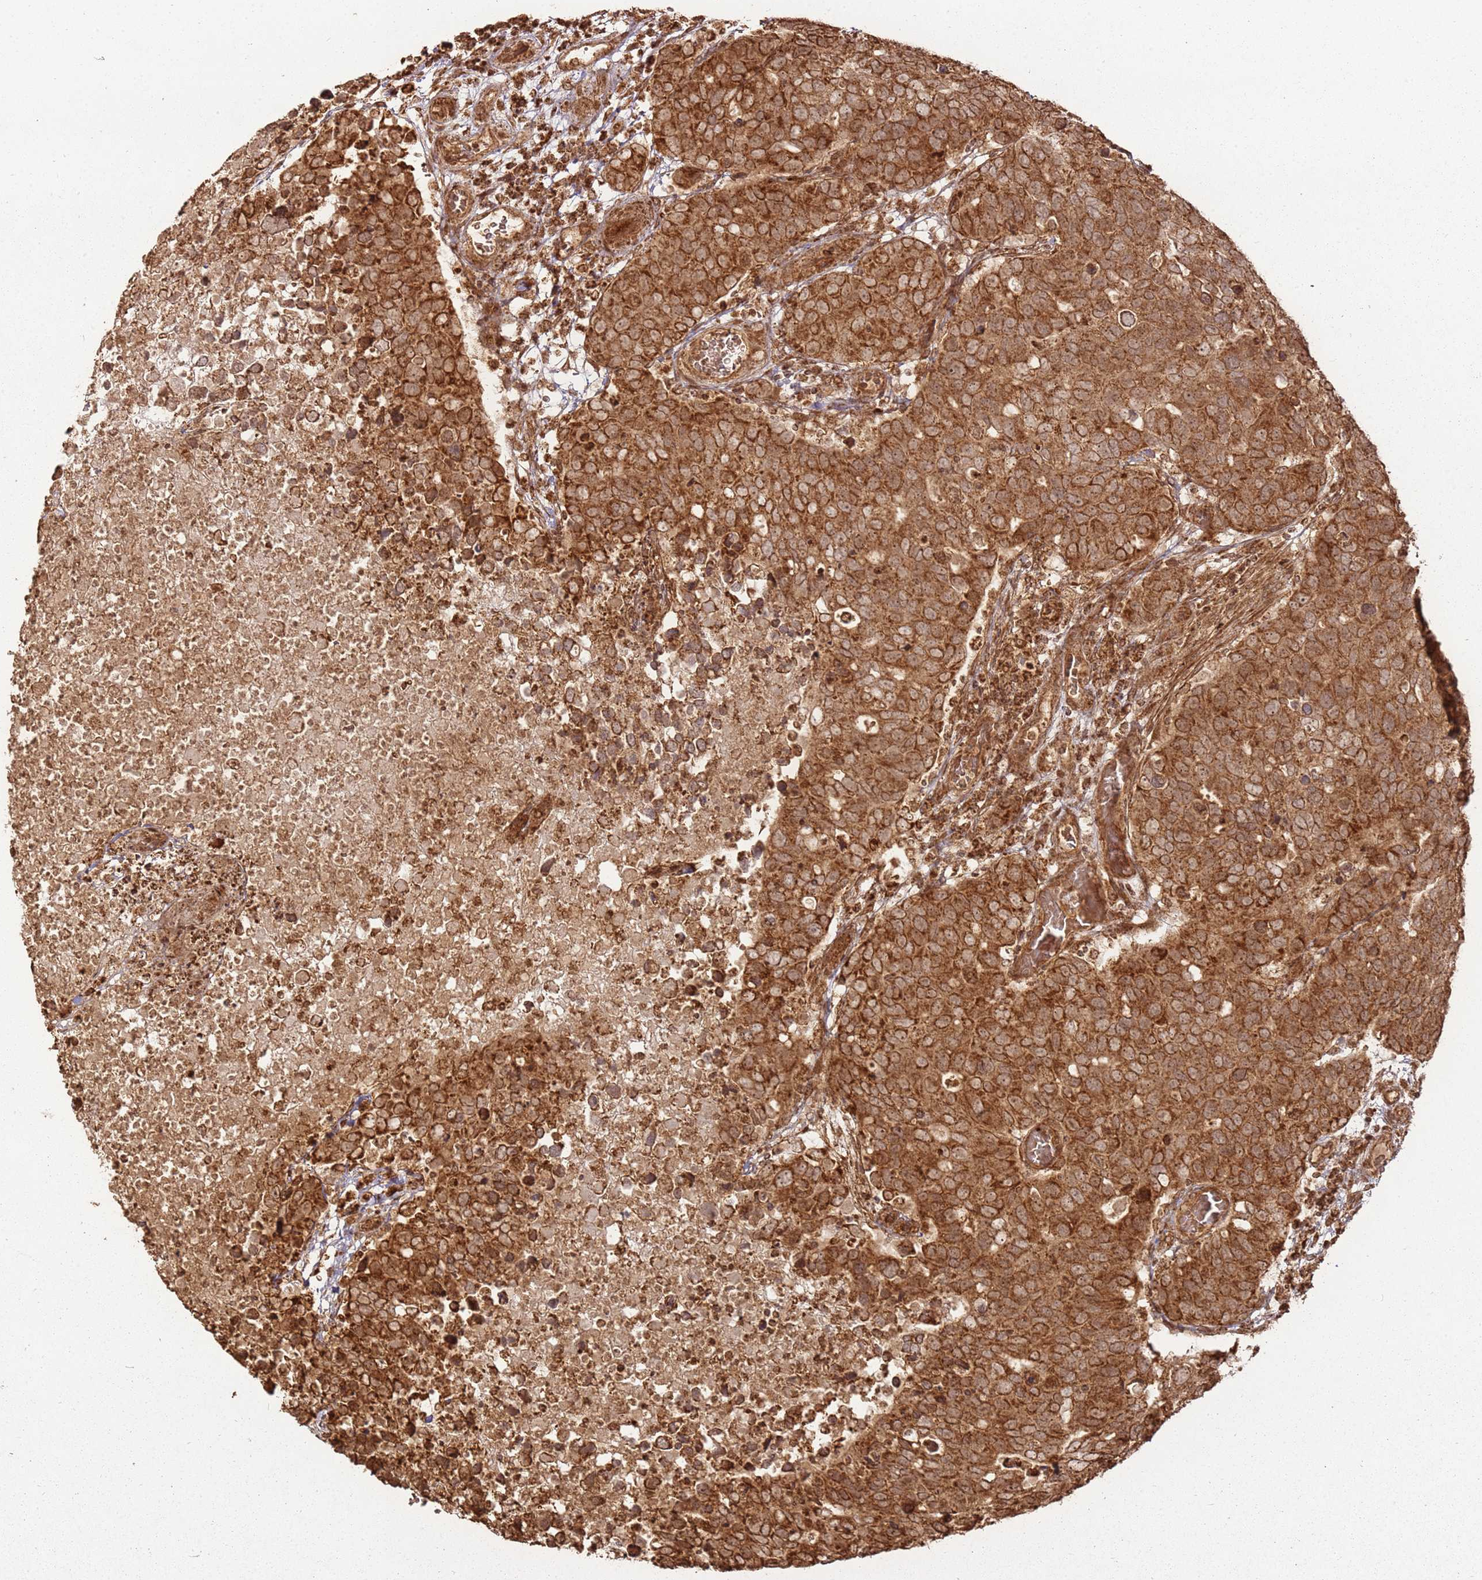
{"staining": {"intensity": "moderate", "quantity": ">75%", "location": "cytoplasmic/membranous"}, "tissue": "breast cancer", "cell_type": "Tumor cells", "image_type": "cancer", "snomed": [{"axis": "morphology", "description": "Duct carcinoma"}, {"axis": "topography", "description": "Breast"}], "caption": "This image exhibits IHC staining of intraductal carcinoma (breast), with medium moderate cytoplasmic/membranous staining in approximately >75% of tumor cells.", "gene": "MRPS6", "patient": {"sex": "female", "age": 83}}